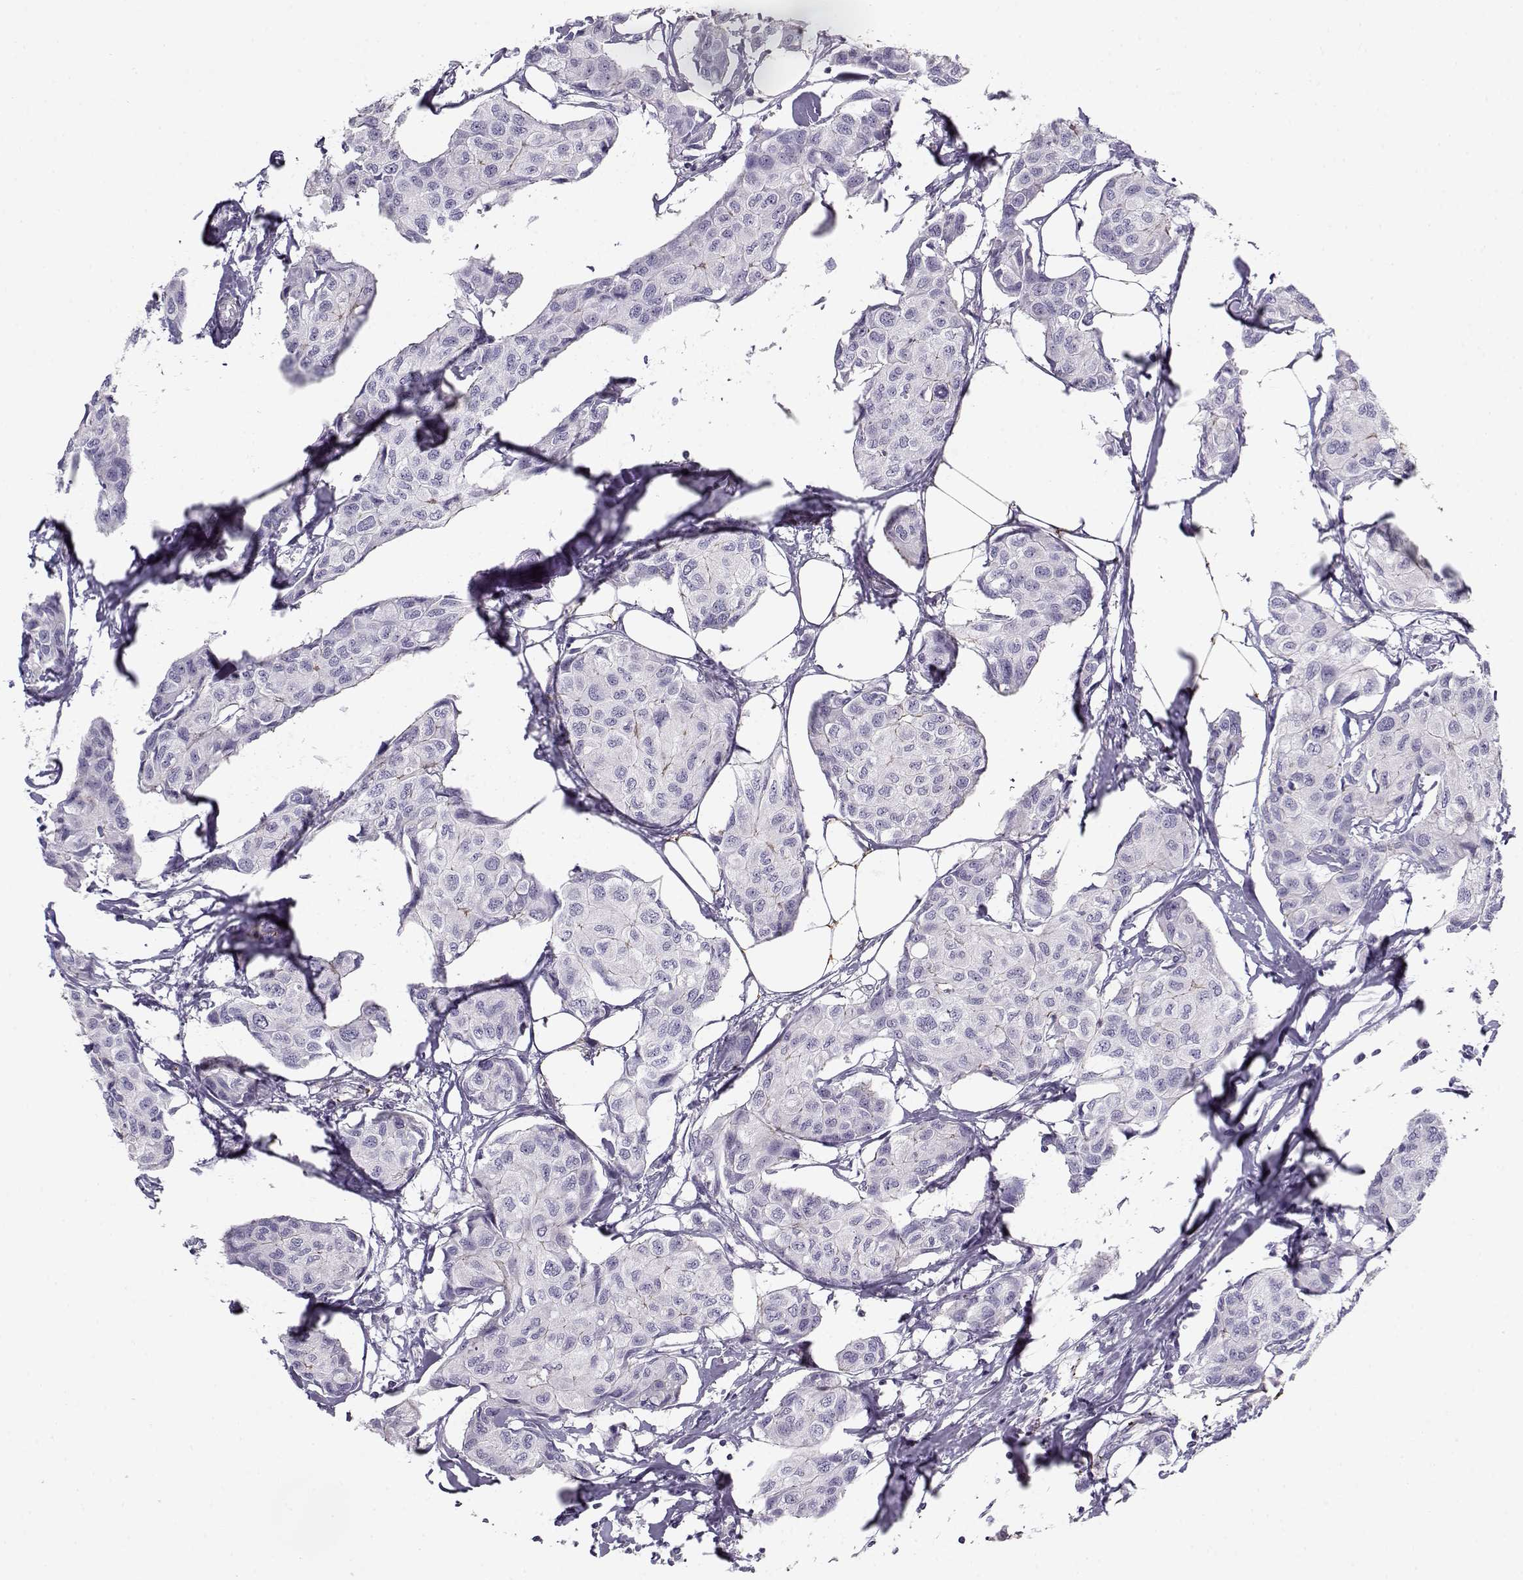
{"staining": {"intensity": "negative", "quantity": "none", "location": "none"}, "tissue": "breast cancer", "cell_type": "Tumor cells", "image_type": "cancer", "snomed": [{"axis": "morphology", "description": "Duct carcinoma"}, {"axis": "topography", "description": "Breast"}], "caption": "Image shows no protein staining in tumor cells of breast infiltrating ductal carcinoma tissue. The staining is performed using DAB brown chromogen with nuclei counter-stained in using hematoxylin.", "gene": "MYO1A", "patient": {"sex": "female", "age": 80}}